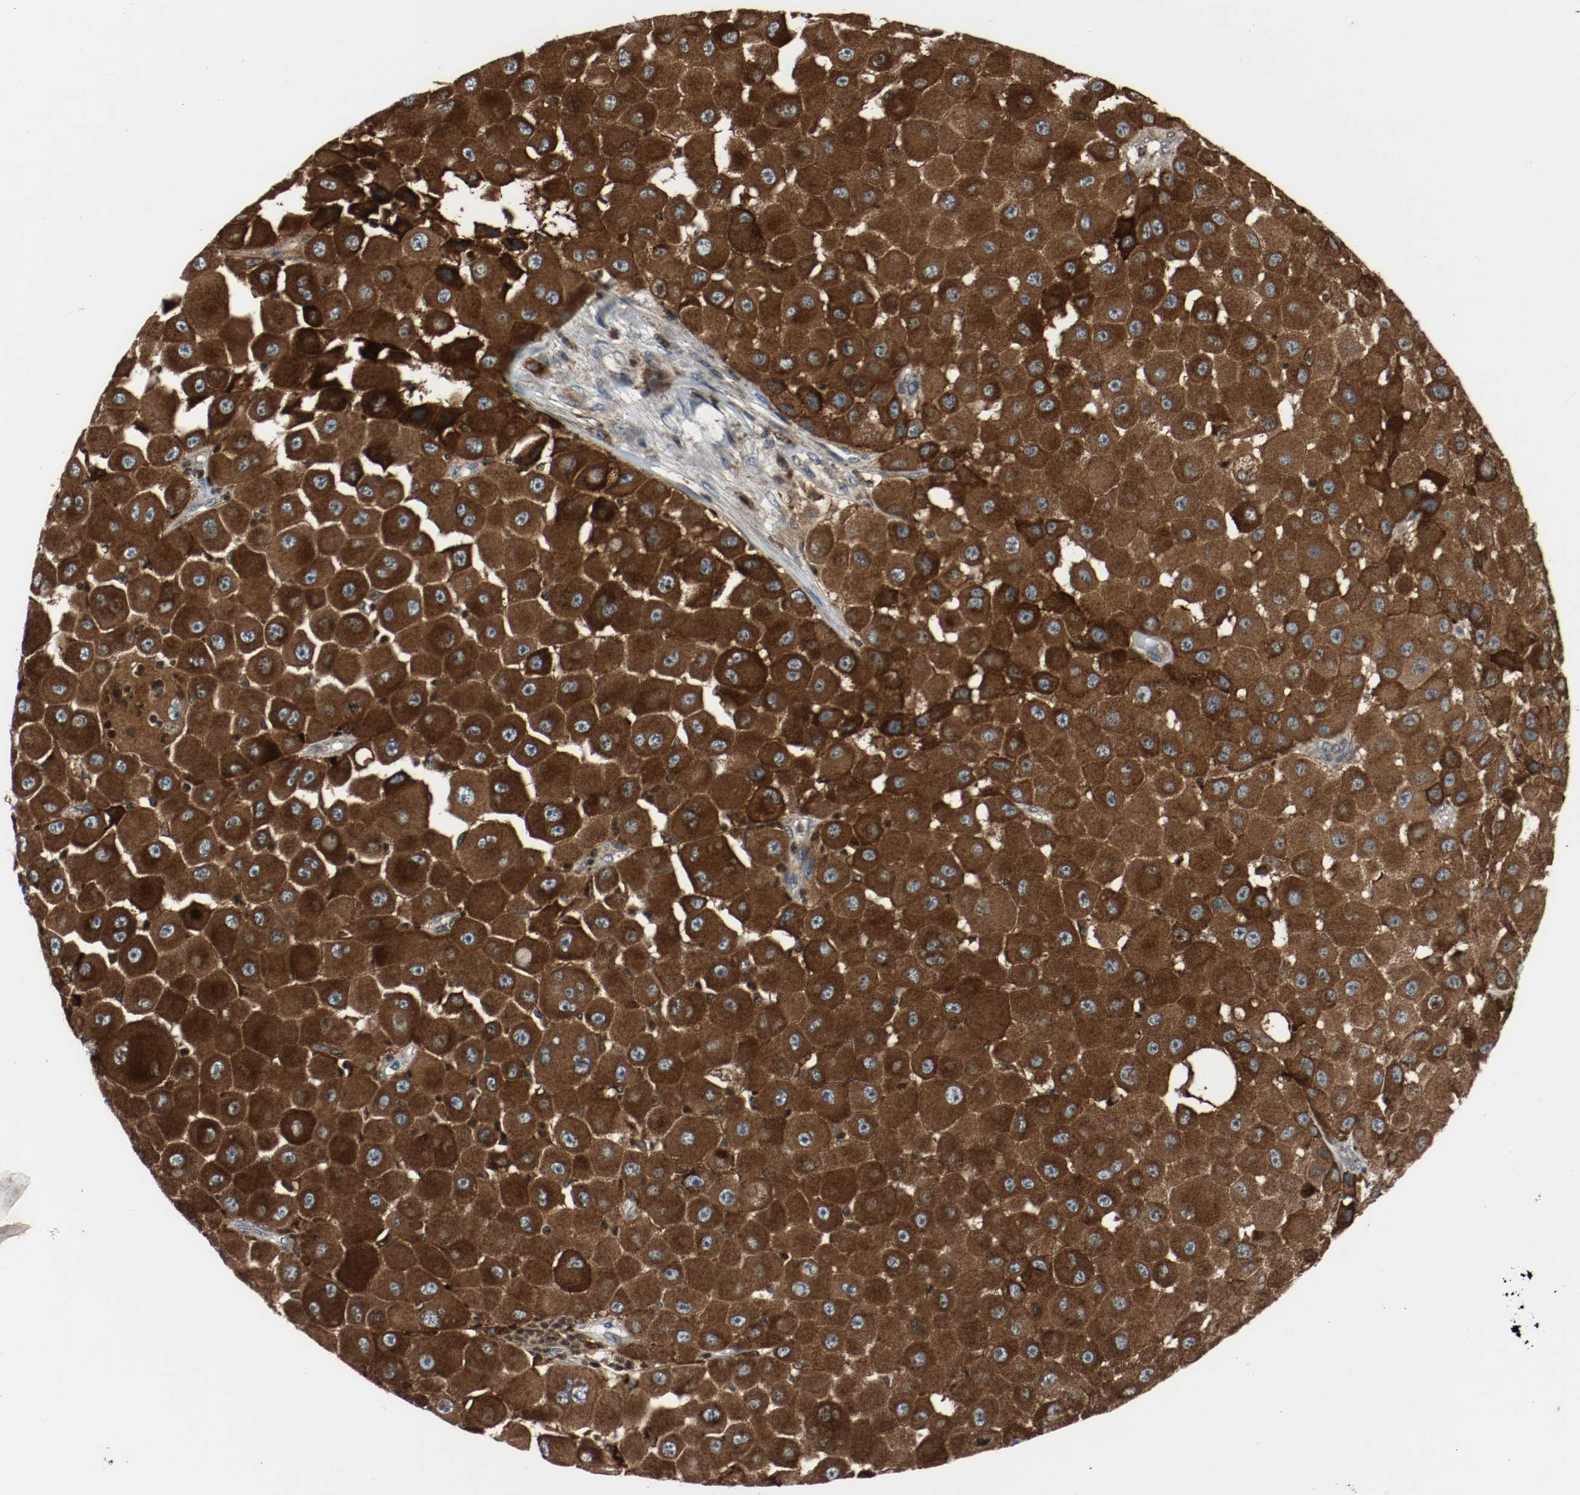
{"staining": {"intensity": "strong", "quantity": ">75%", "location": "cytoplasmic/membranous"}, "tissue": "melanoma", "cell_type": "Tumor cells", "image_type": "cancer", "snomed": [{"axis": "morphology", "description": "Malignant melanoma, NOS"}, {"axis": "topography", "description": "Skin"}], "caption": "Immunohistochemistry photomicrograph of neoplastic tissue: human melanoma stained using immunohistochemistry displays high levels of strong protein expression localized specifically in the cytoplasmic/membranous of tumor cells, appearing as a cytoplasmic/membranous brown color.", "gene": "LAMP2", "patient": {"sex": "female", "age": 81}}